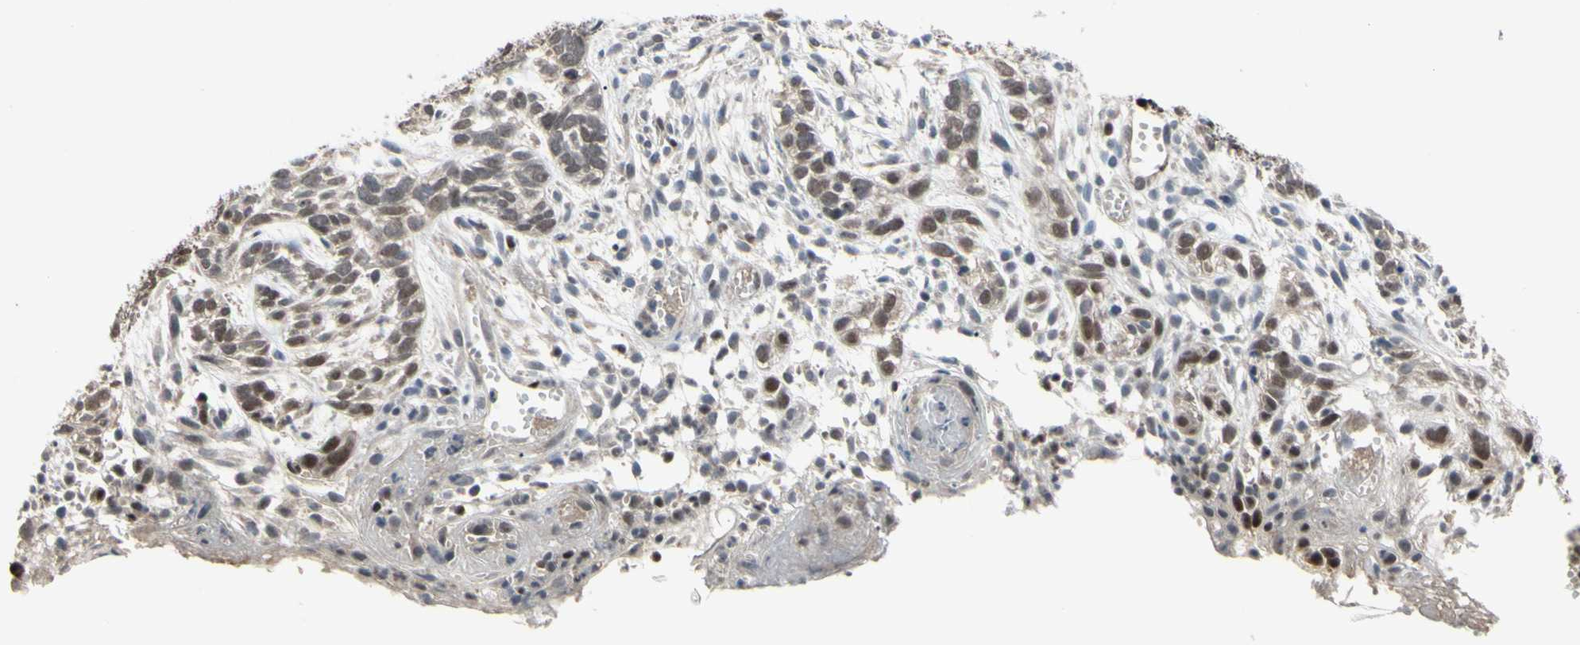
{"staining": {"intensity": "negative", "quantity": "none", "location": "none"}, "tissue": "skin cancer", "cell_type": "Tumor cells", "image_type": "cancer", "snomed": [{"axis": "morphology", "description": "Basal cell carcinoma"}, {"axis": "topography", "description": "Skin"}], "caption": "Immunohistochemistry of human basal cell carcinoma (skin) reveals no expression in tumor cells.", "gene": "SP4", "patient": {"sex": "male", "age": 87}}